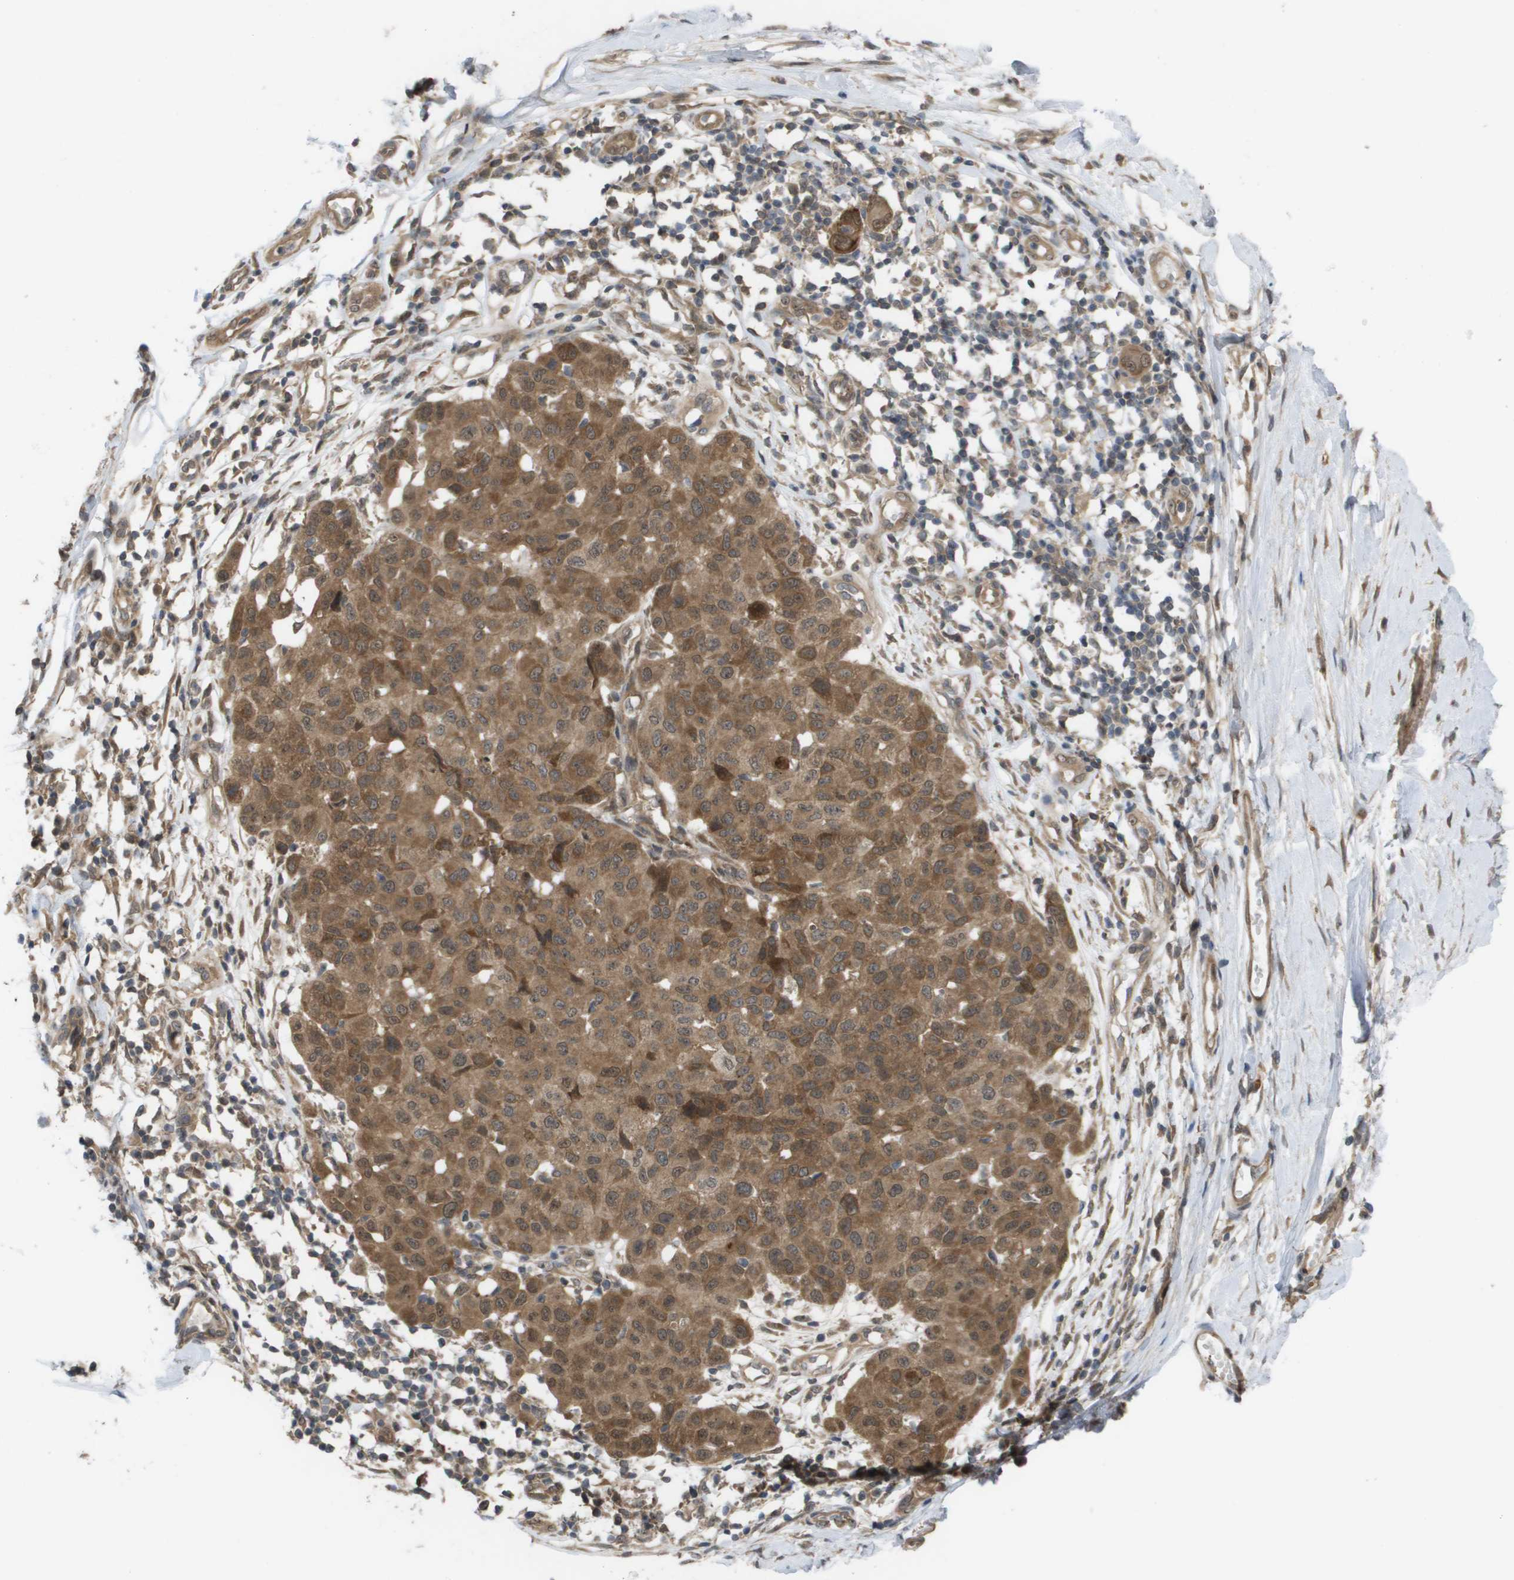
{"staining": {"intensity": "moderate", "quantity": ">75%", "location": "cytoplasmic/membranous,nuclear"}, "tissue": "melanoma", "cell_type": "Tumor cells", "image_type": "cancer", "snomed": [{"axis": "morphology", "description": "Normal tissue, NOS"}, {"axis": "morphology", "description": "Malignant melanoma, NOS"}, {"axis": "topography", "description": "Skin"}], "caption": "Immunohistochemical staining of human melanoma shows medium levels of moderate cytoplasmic/membranous and nuclear expression in approximately >75% of tumor cells.", "gene": "CTPS2", "patient": {"sex": "male", "age": 62}}